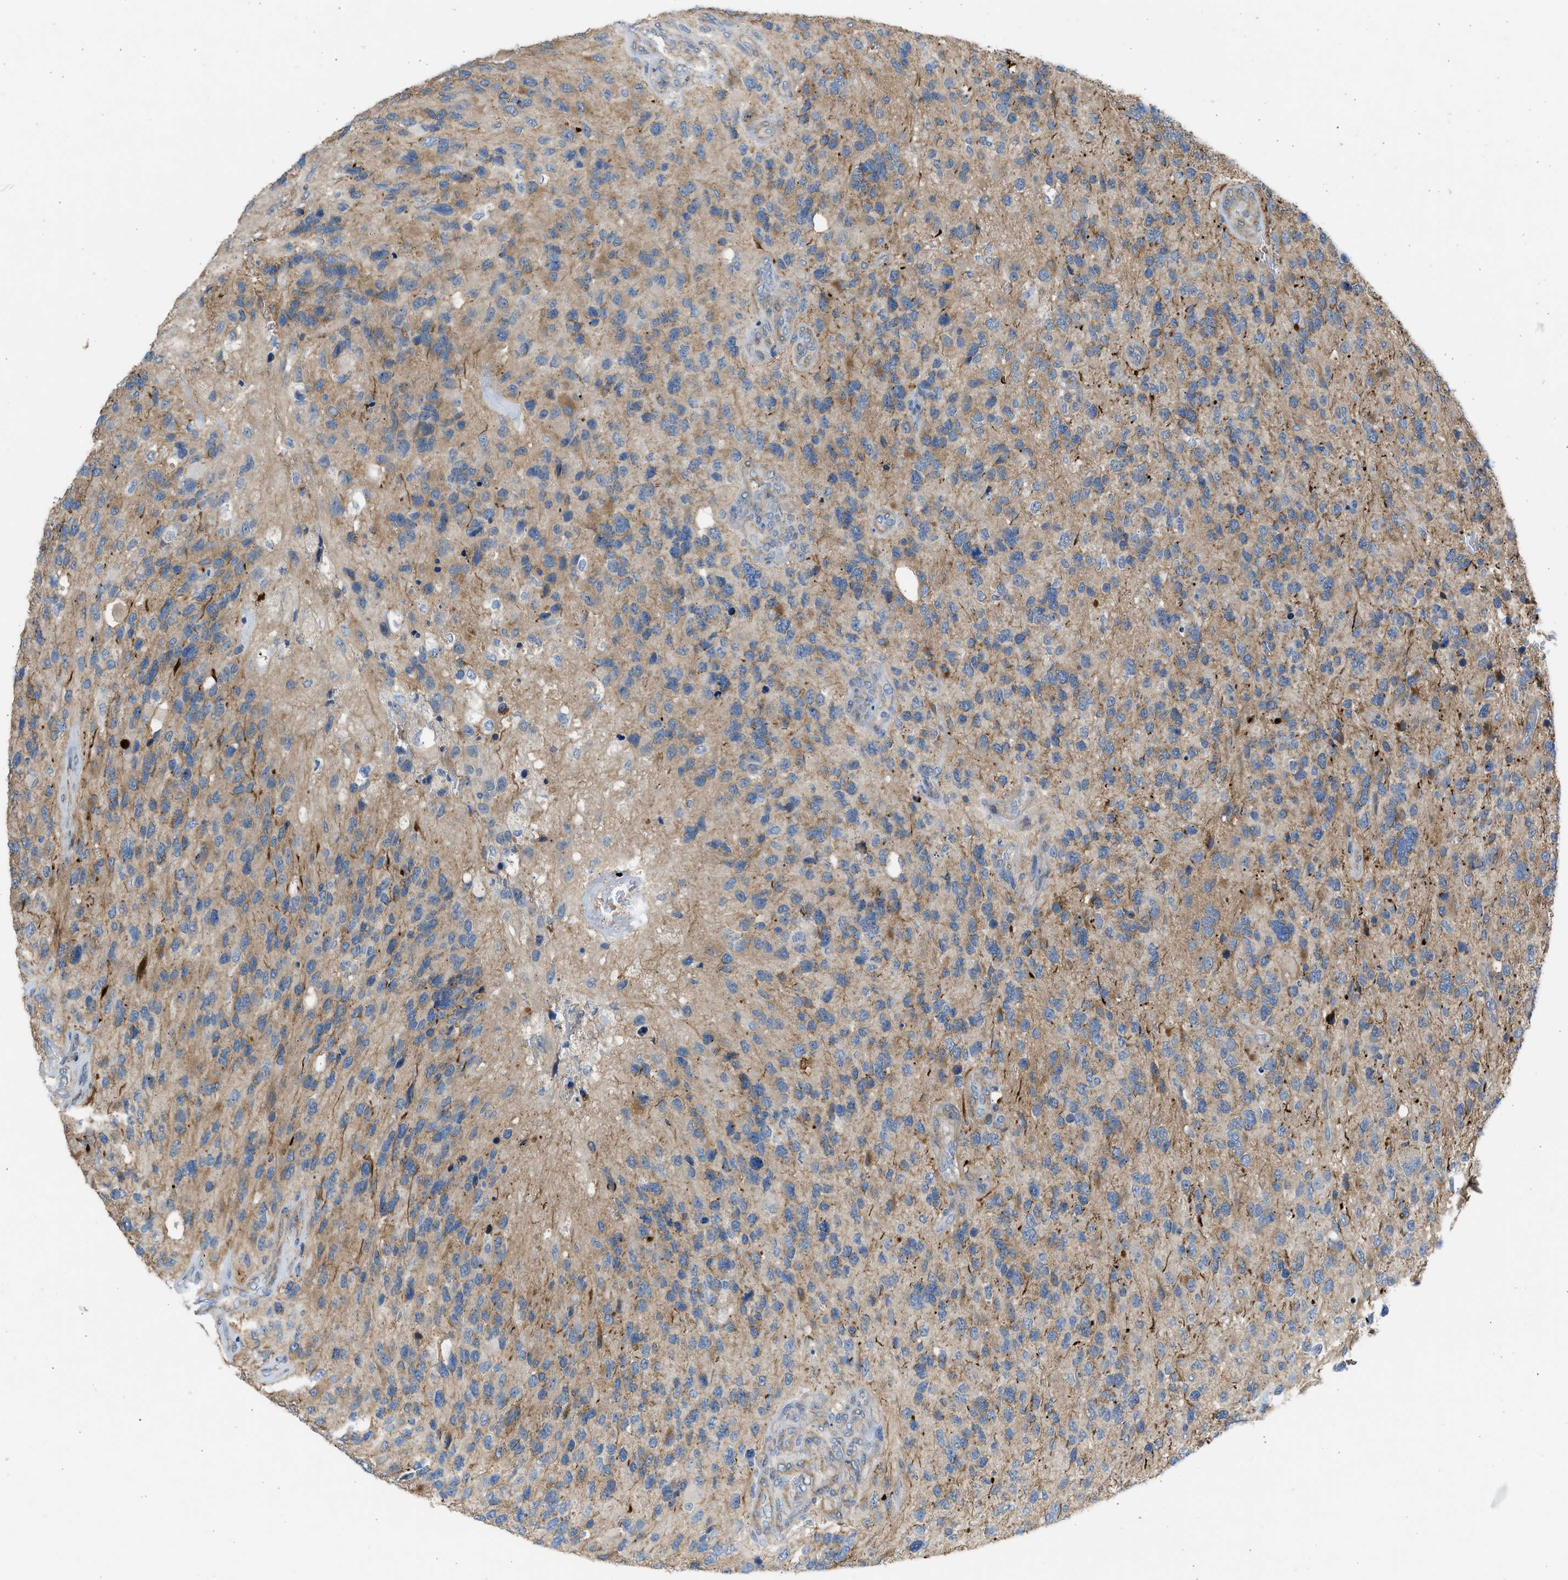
{"staining": {"intensity": "moderate", "quantity": ">75%", "location": "cytoplasmic/membranous"}, "tissue": "glioma", "cell_type": "Tumor cells", "image_type": "cancer", "snomed": [{"axis": "morphology", "description": "Glioma, malignant, High grade"}, {"axis": "topography", "description": "Brain"}], "caption": "IHC histopathology image of neoplastic tissue: human malignant glioma (high-grade) stained using IHC reveals medium levels of moderate protein expression localized specifically in the cytoplasmic/membranous of tumor cells, appearing as a cytoplasmic/membranous brown color.", "gene": "PCNX3", "patient": {"sex": "female", "age": 58}}